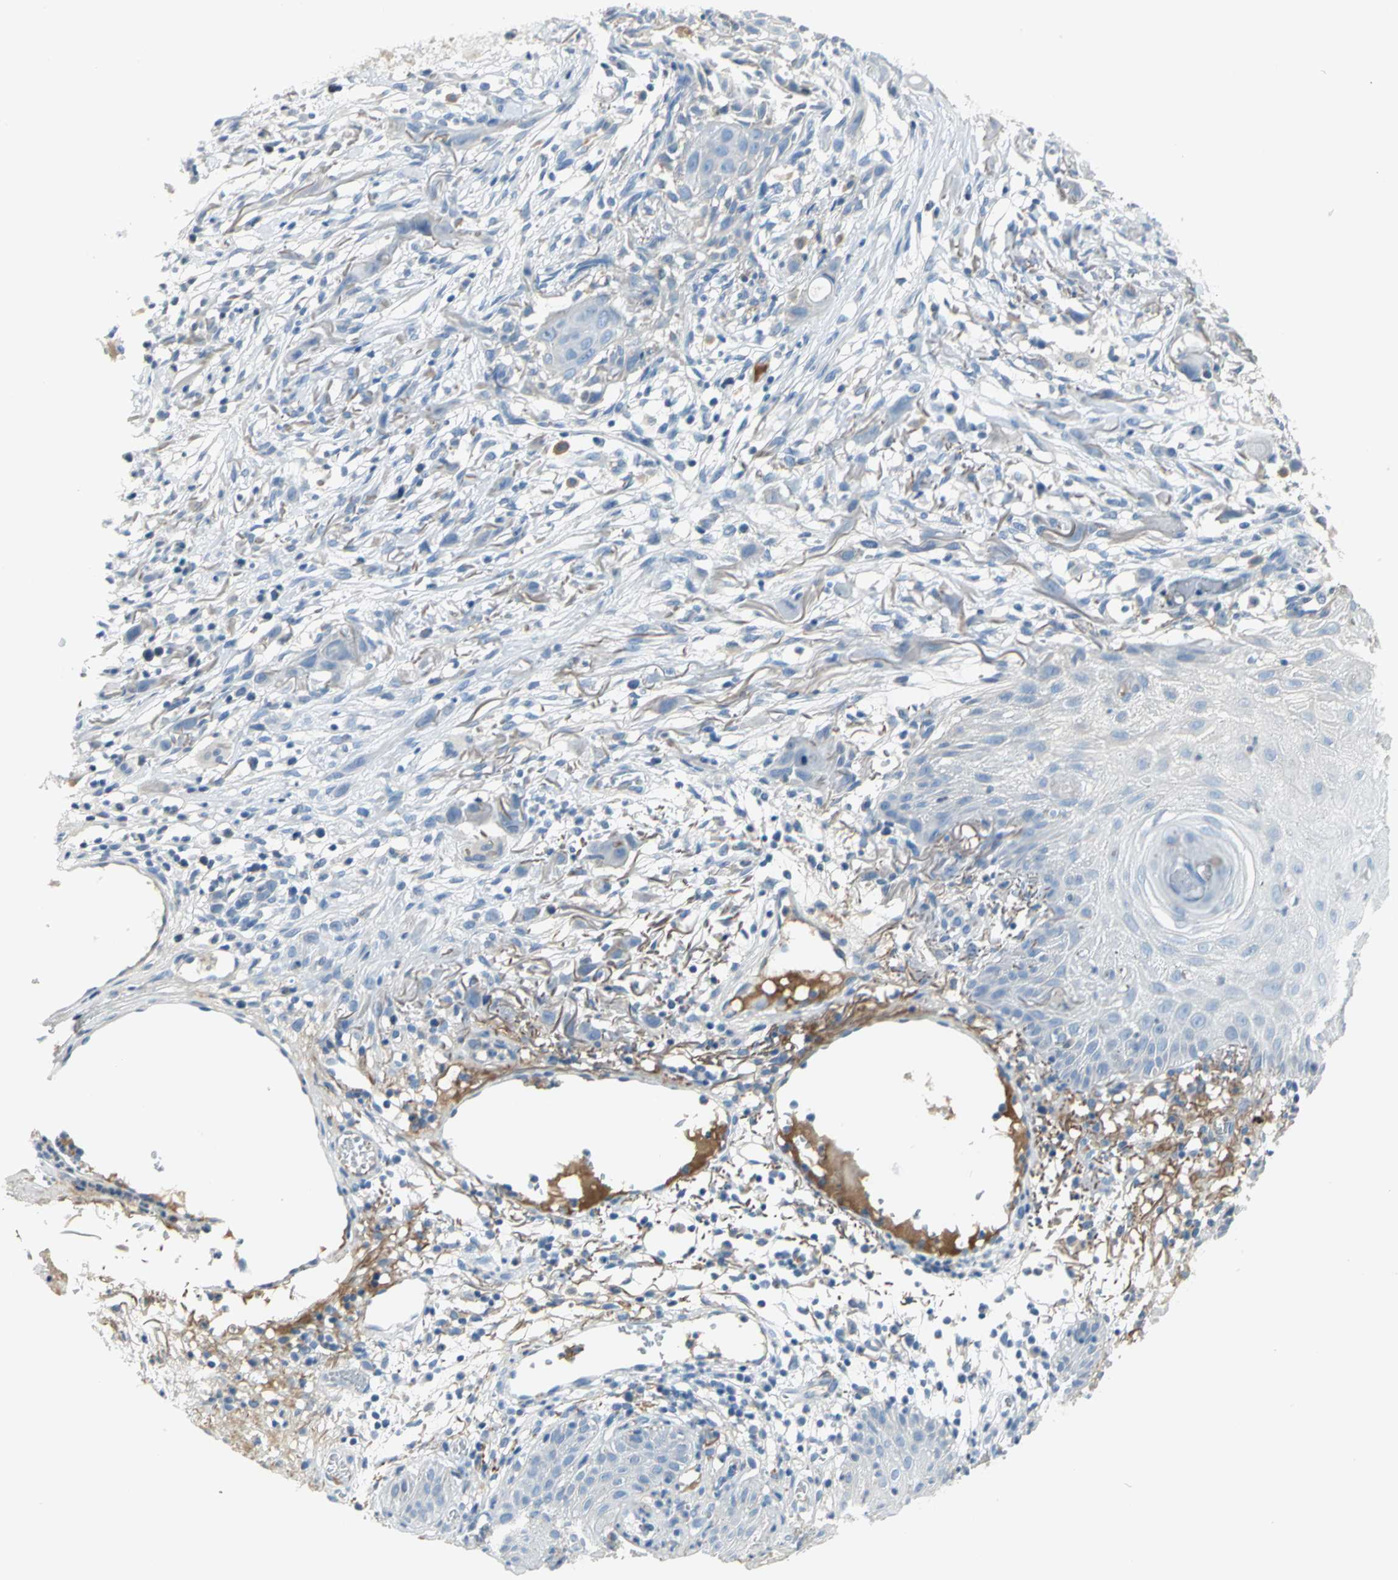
{"staining": {"intensity": "negative", "quantity": "none", "location": "none"}, "tissue": "skin cancer", "cell_type": "Tumor cells", "image_type": "cancer", "snomed": [{"axis": "morphology", "description": "Normal tissue, NOS"}, {"axis": "morphology", "description": "Squamous cell carcinoma, NOS"}, {"axis": "topography", "description": "Skin"}], "caption": "DAB (3,3'-diaminobenzidine) immunohistochemical staining of human skin cancer (squamous cell carcinoma) displays no significant positivity in tumor cells. Nuclei are stained in blue.", "gene": "ZIC1", "patient": {"sex": "female", "age": 59}}